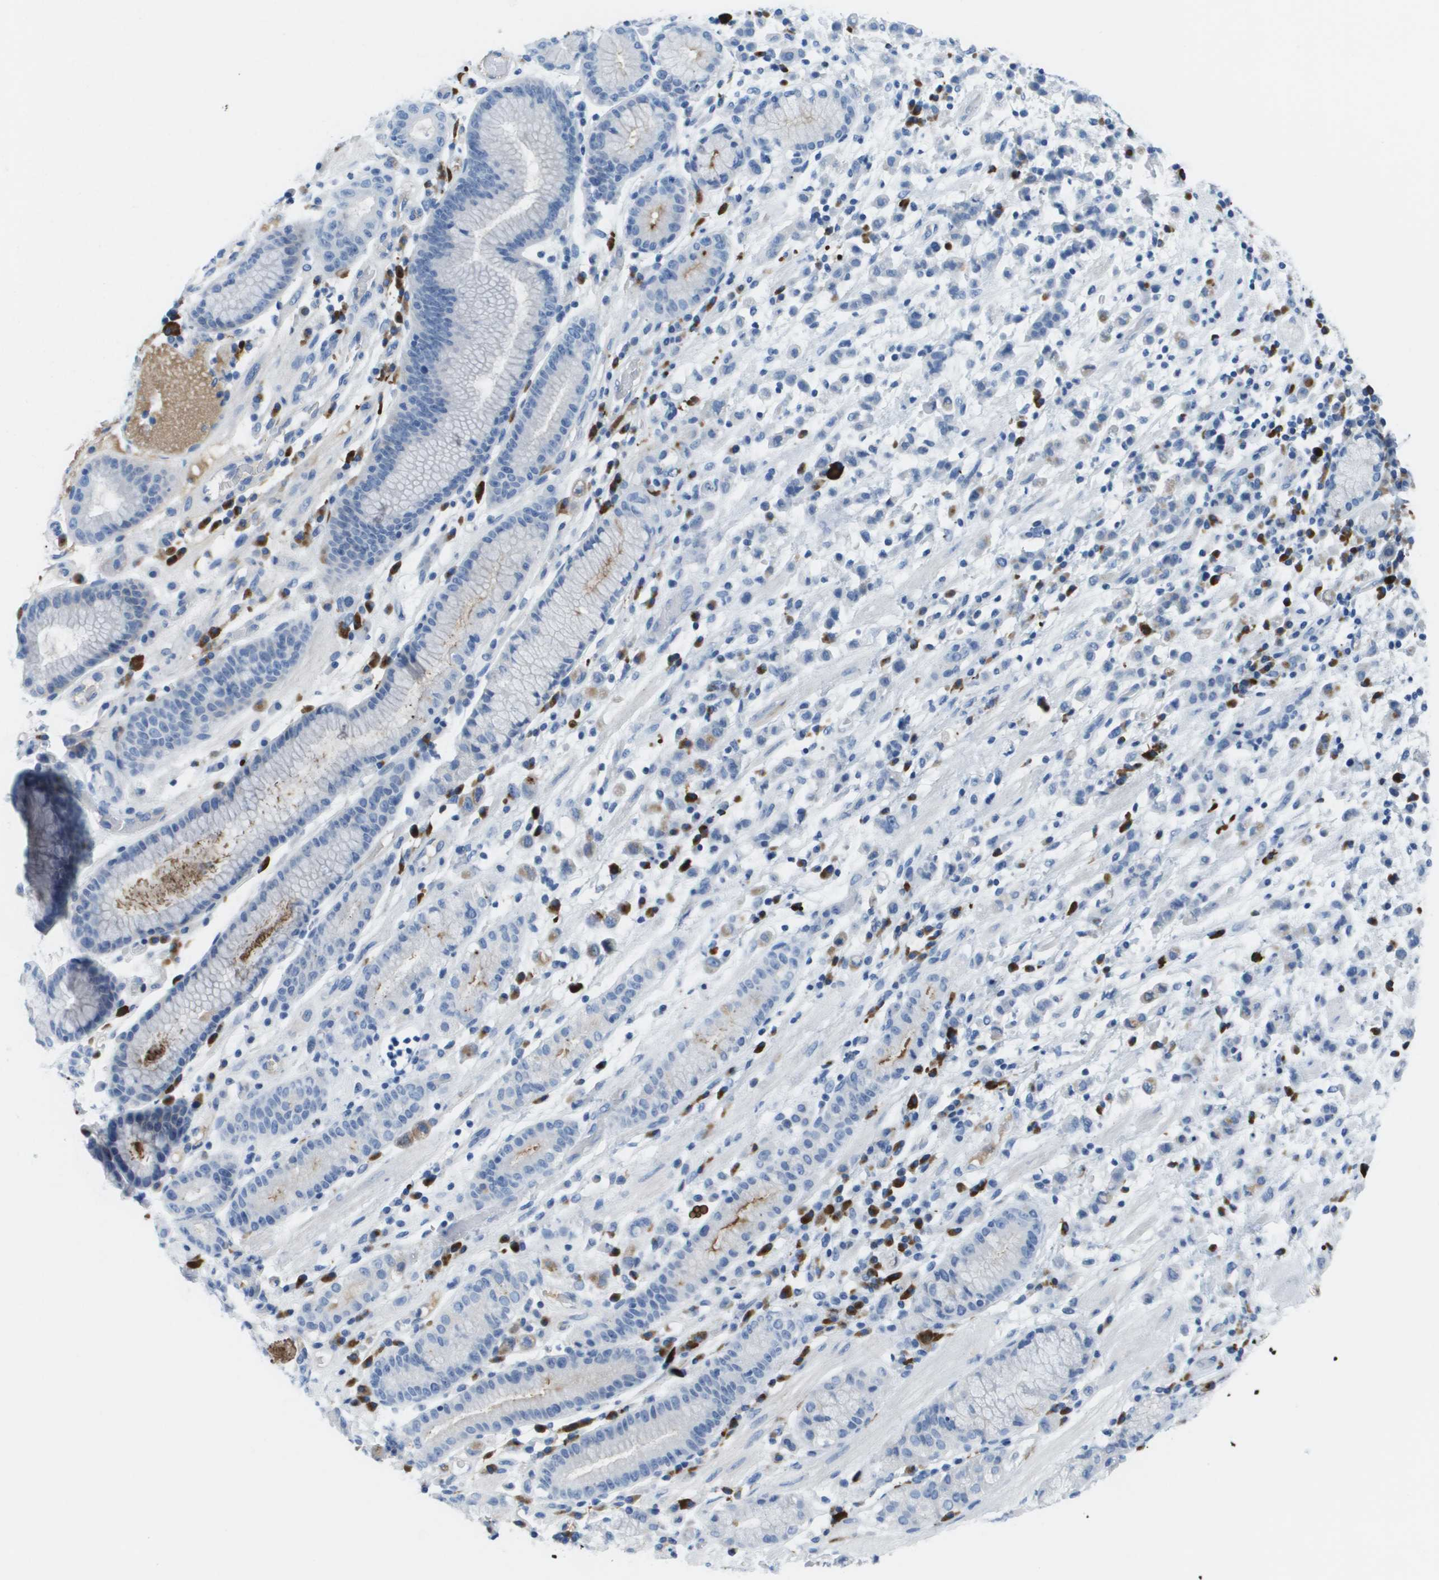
{"staining": {"intensity": "negative", "quantity": "none", "location": "none"}, "tissue": "stomach cancer", "cell_type": "Tumor cells", "image_type": "cancer", "snomed": [{"axis": "morphology", "description": "Adenocarcinoma, NOS"}, {"axis": "topography", "description": "Stomach, lower"}], "caption": "A histopathology image of stomach cancer stained for a protein demonstrates no brown staining in tumor cells. Nuclei are stained in blue.", "gene": "GPR18", "patient": {"sex": "male", "age": 88}}